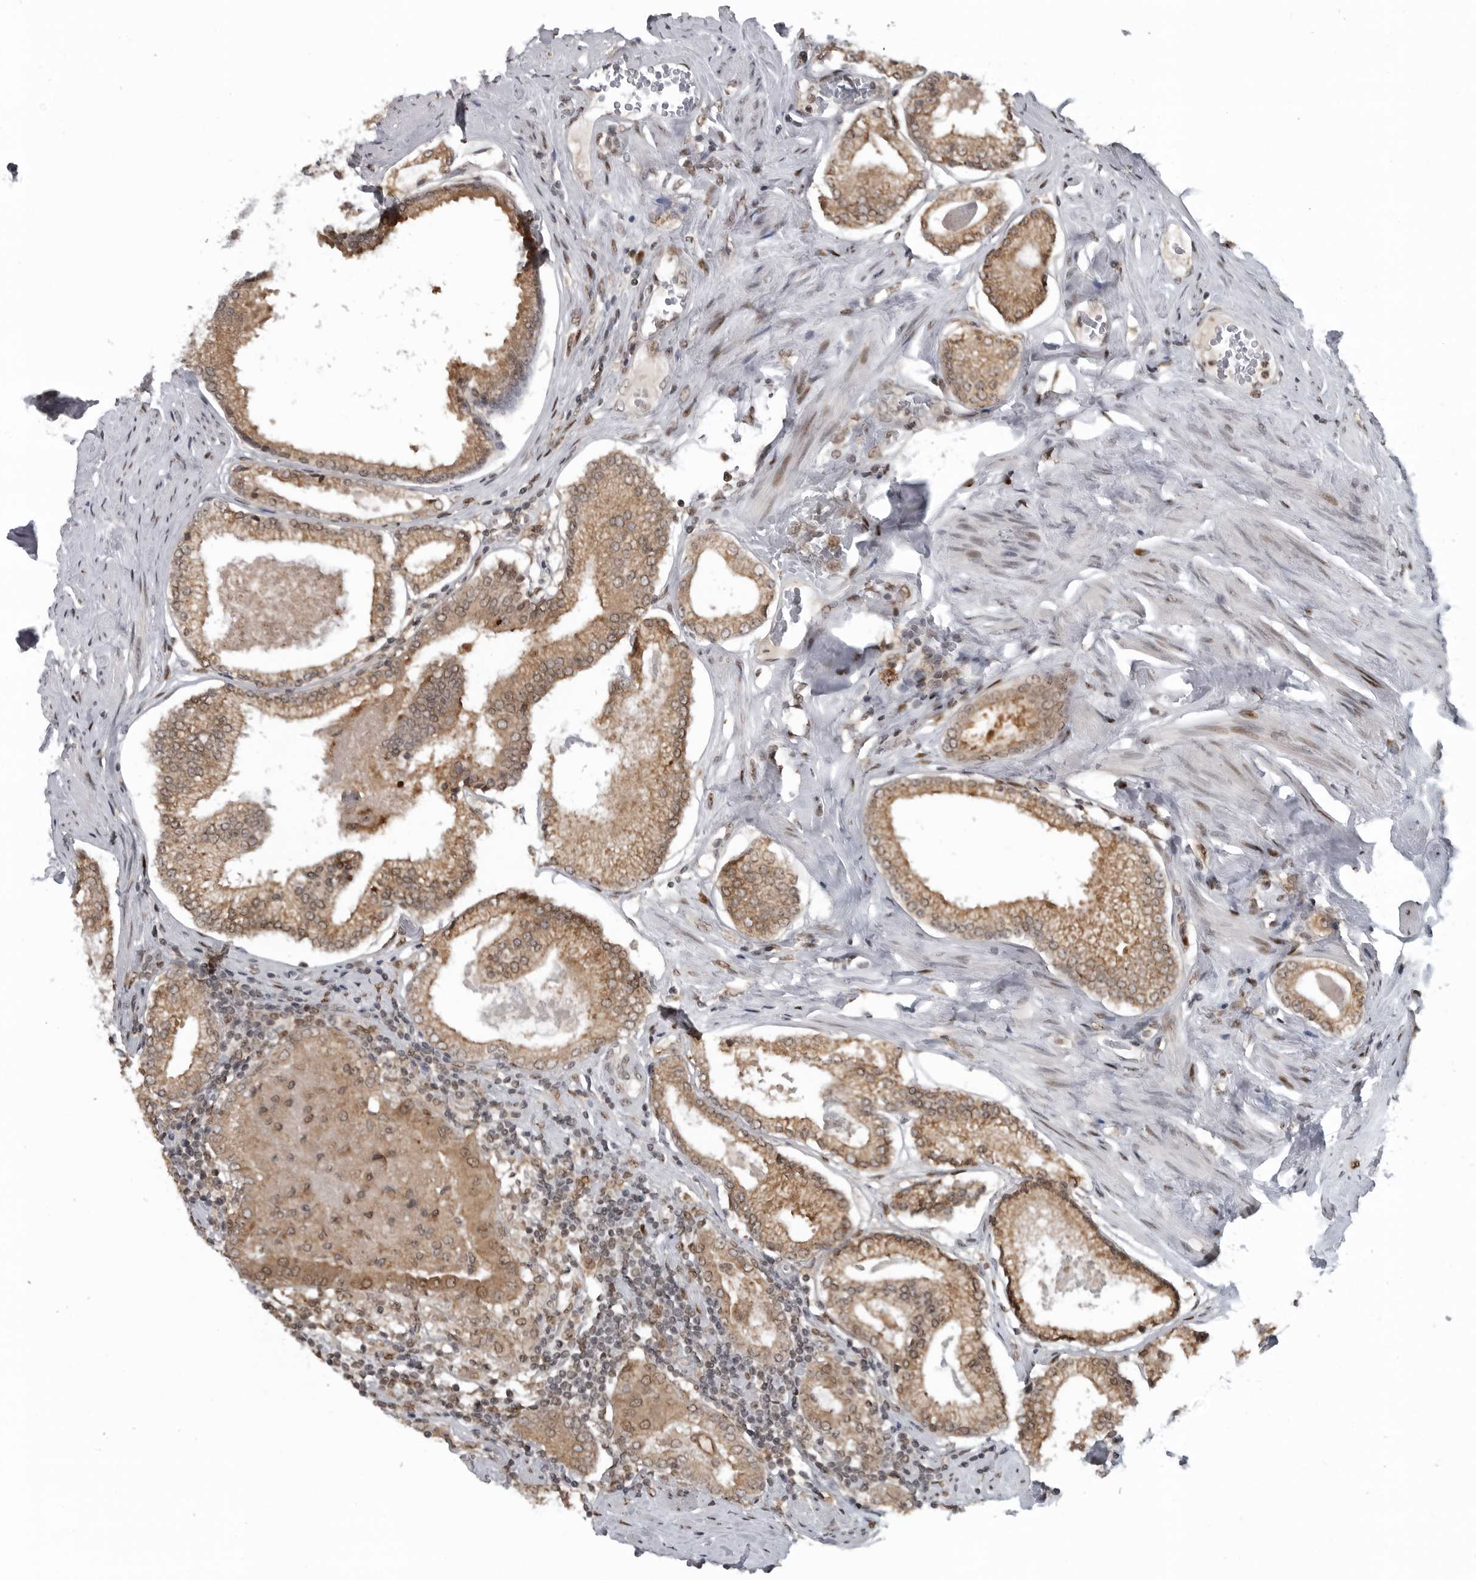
{"staining": {"intensity": "moderate", "quantity": ">75%", "location": "cytoplasmic/membranous,nuclear"}, "tissue": "prostate cancer", "cell_type": "Tumor cells", "image_type": "cancer", "snomed": [{"axis": "morphology", "description": "Adenocarcinoma, Low grade"}, {"axis": "topography", "description": "Prostate"}], "caption": "IHC micrograph of neoplastic tissue: human prostate cancer stained using immunohistochemistry (IHC) shows medium levels of moderate protein expression localized specifically in the cytoplasmic/membranous and nuclear of tumor cells, appearing as a cytoplasmic/membranous and nuclear brown color.", "gene": "C8orf58", "patient": {"sex": "male", "age": 71}}